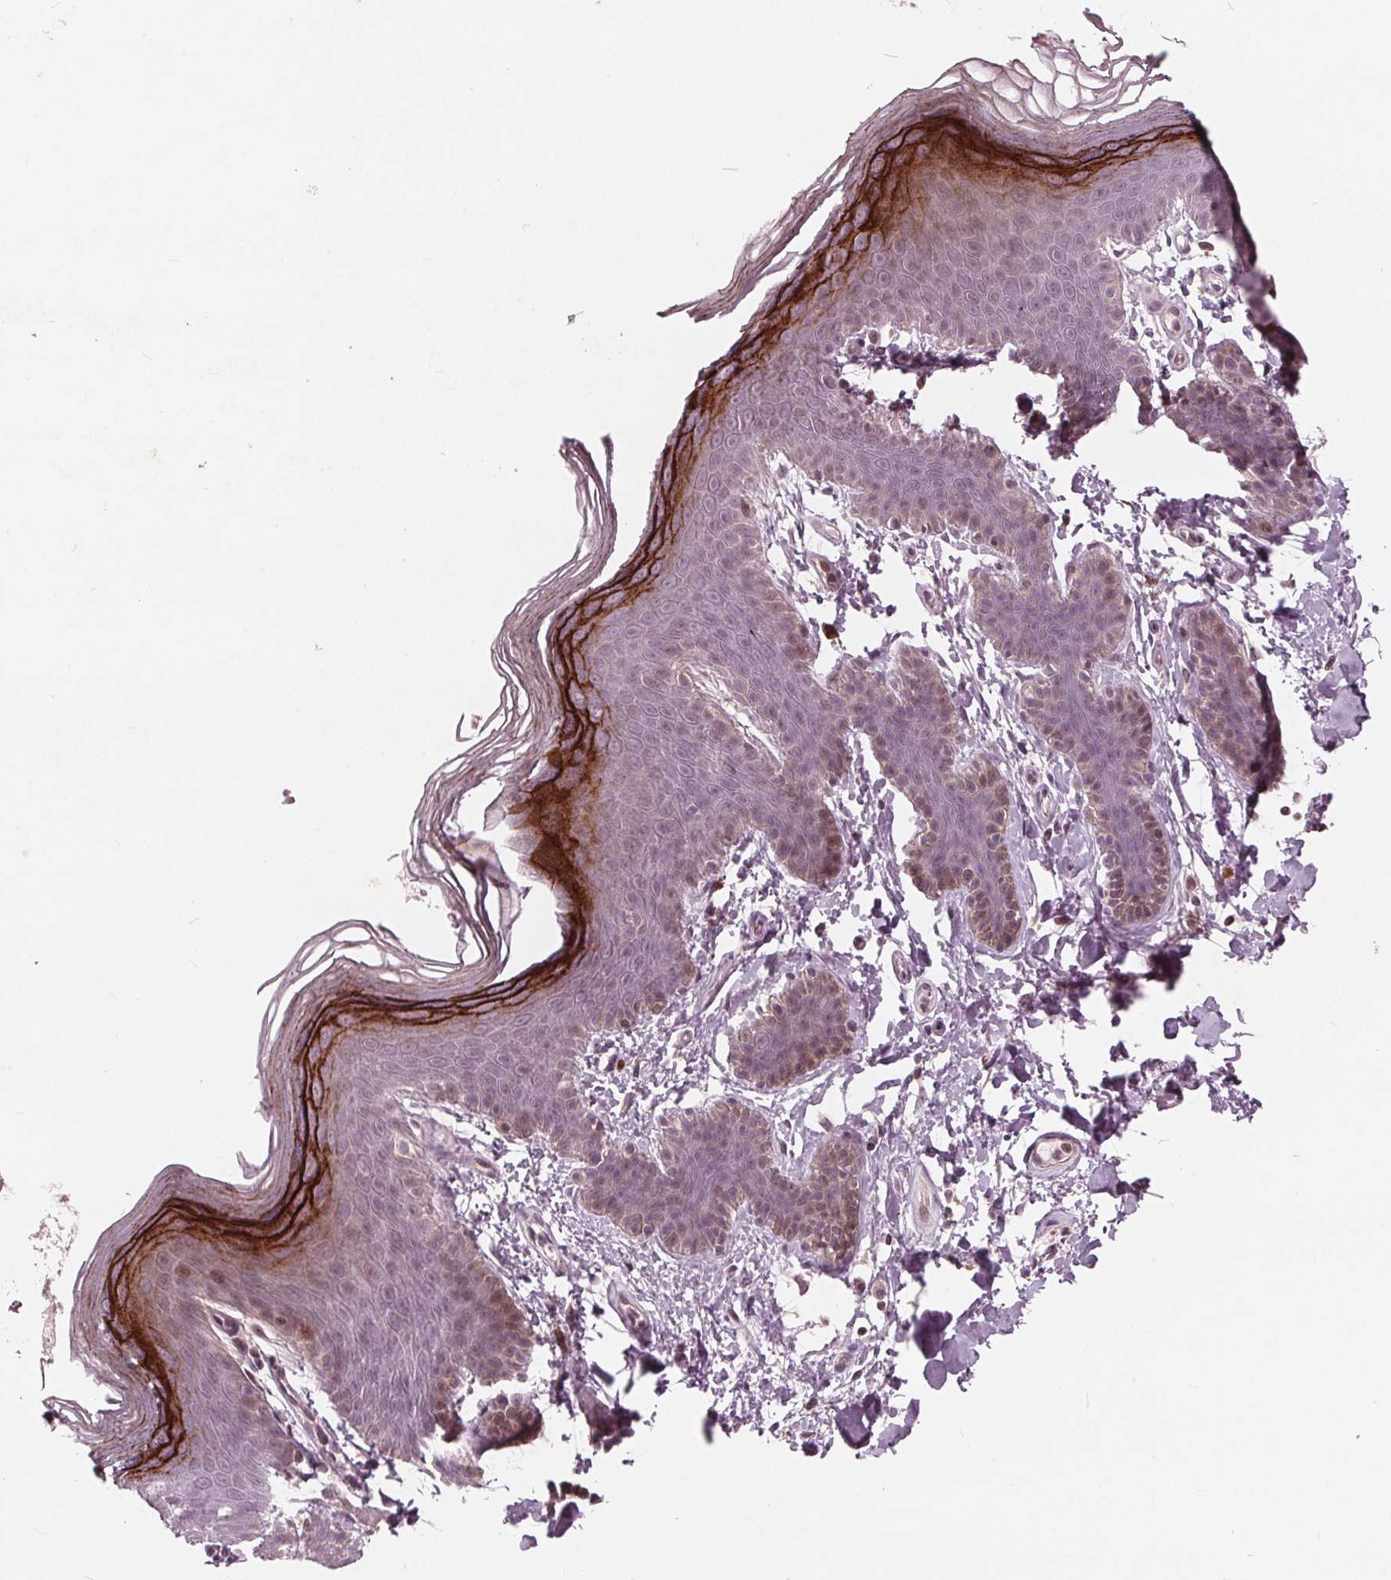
{"staining": {"intensity": "strong", "quantity": "<25%", "location": "cytoplasmic/membranous"}, "tissue": "skin", "cell_type": "Epidermal cells", "image_type": "normal", "snomed": [{"axis": "morphology", "description": "Normal tissue, NOS"}, {"axis": "topography", "description": "Anal"}], "caption": "Strong cytoplasmic/membranous staining is appreciated in approximately <25% of epidermal cells in normal skin.", "gene": "NUP210", "patient": {"sex": "male", "age": 53}}